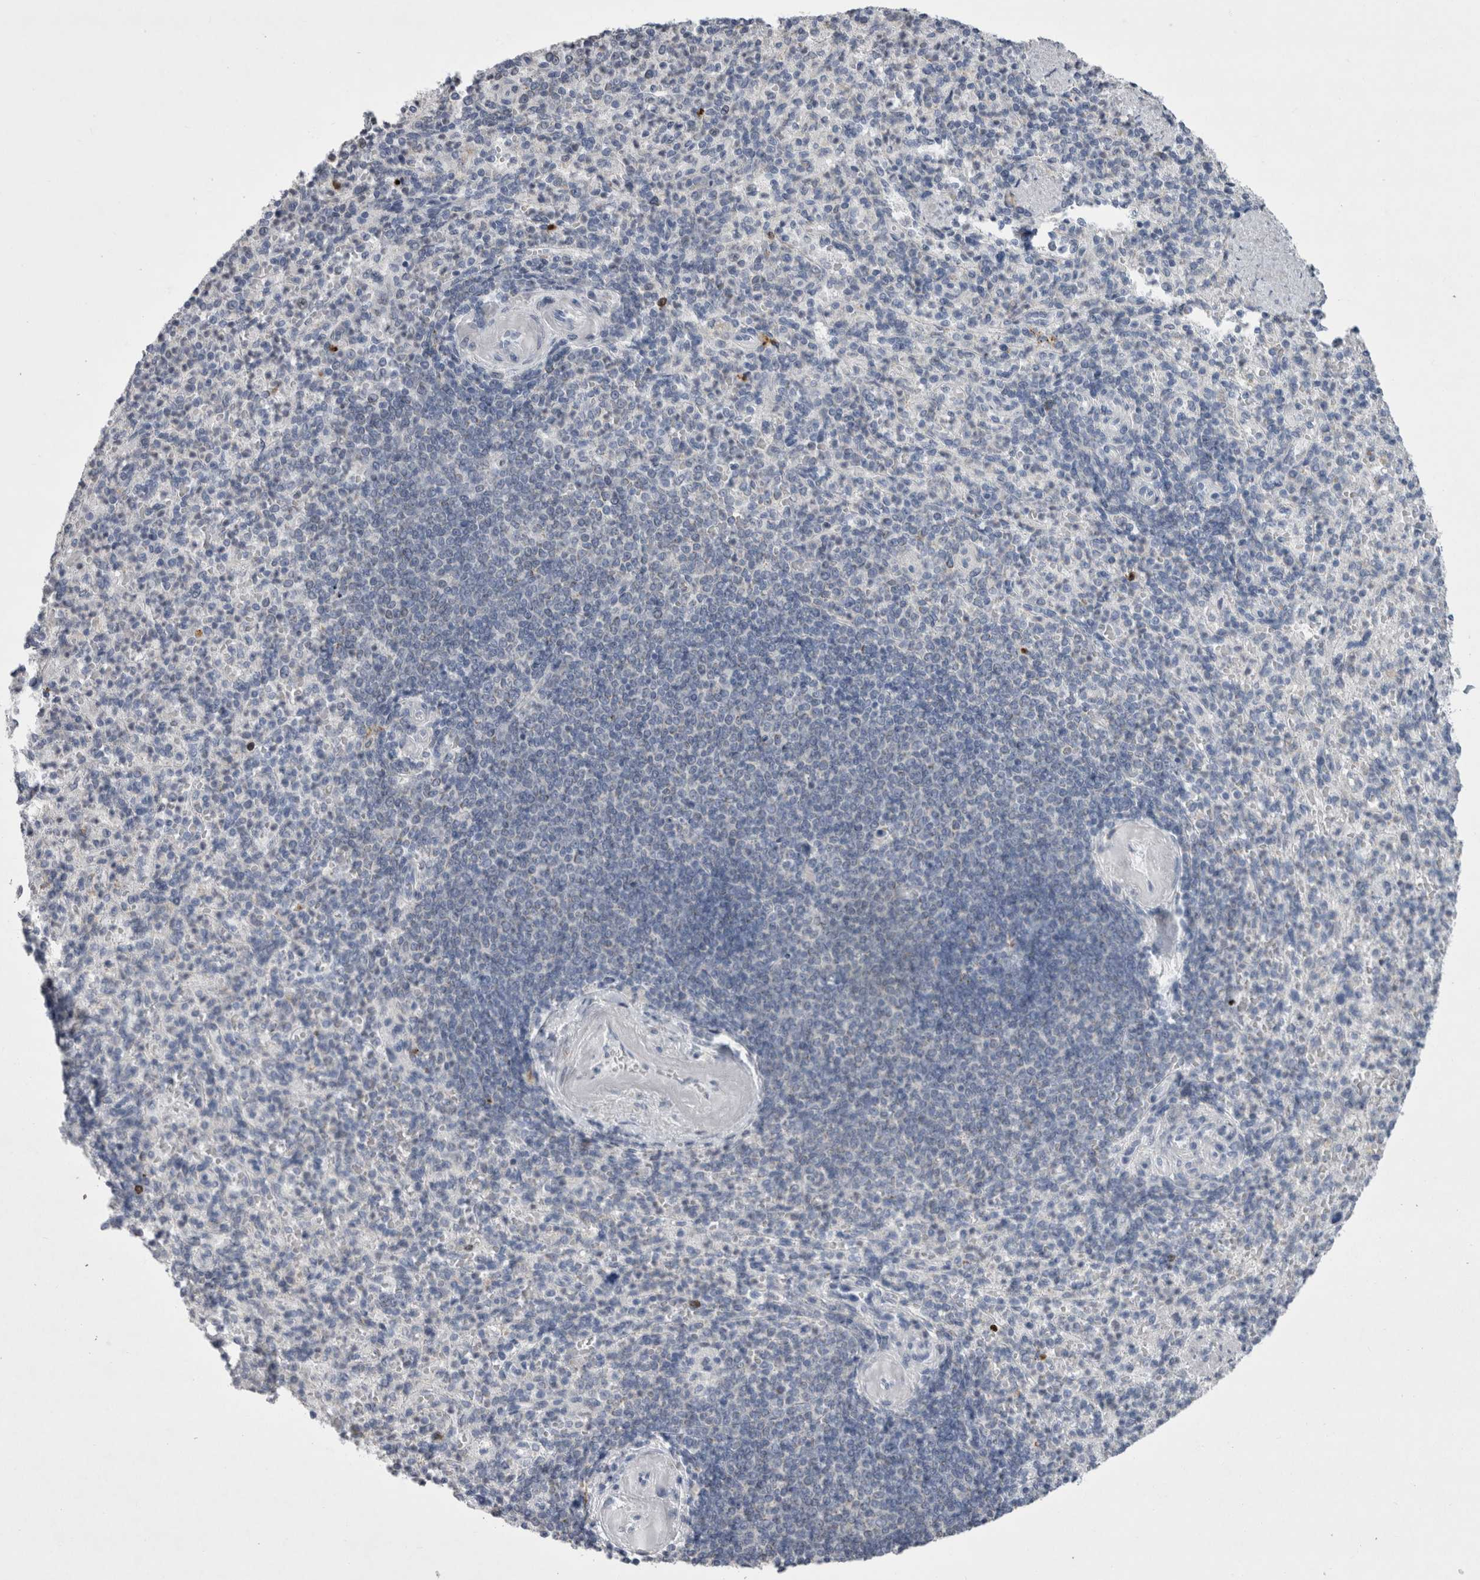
{"staining": {"intensity": "negative", "quantity": "none", "location": "none"}, "tissue": "spleen", "cell_type": "Cells in red pulp", "image_type": "normal", "snomed": [{"axis": "morphology", "description": "Normal tissue, NOS"}, {"axis": "topography", "description": "Spleen"}], "caption": "Human spleen stained for a protein using IHC reveals no staining in cells in red pulp.", "gene": "AGMAT", "patient": {"sex": "female", "age": 74}}